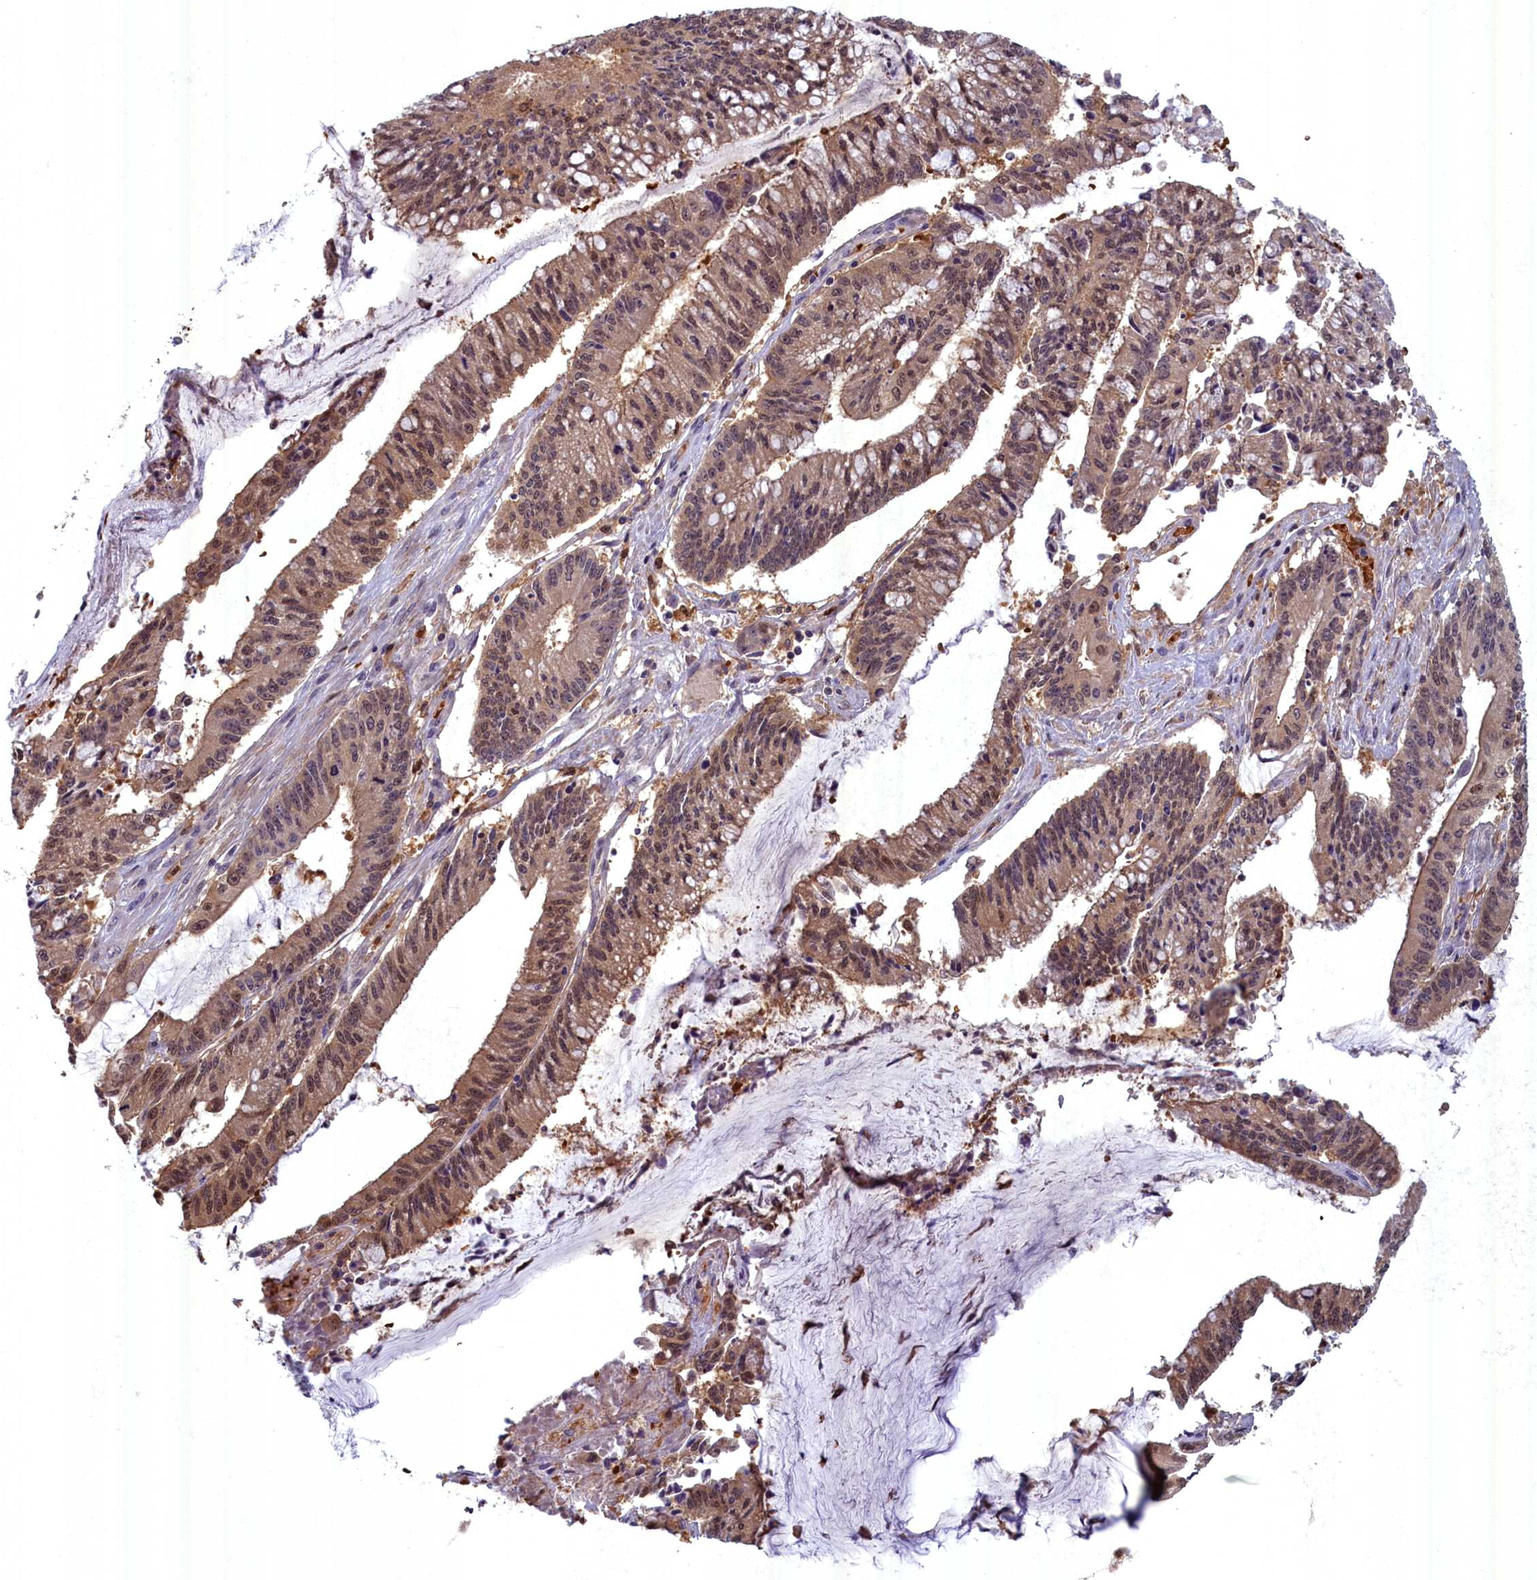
{"staining": {"intensity": "weak", "quantity": "25%-75%", "location": "cytoplasmic/membranous,nuclear"}, "tissue": "pancreatic cancer", "cell_type": "Tumor cells", "image_type": "cancer", "snomed": [{"axis": "morphology", "description": "Adenocarcinoma, NOS"}, {"axis": "topography", "description": "Pancreas"}], "caption": "A photomicrograph showing weak cytoplasmic/membranous and nuclear positivity in approximately 25%-75% of tumor cells in pancreatic cancer (adenocarcinoma), as visualized by brown immunohistochemical staining.", "gene": "BLVRB", "patient": {"sex": "female", "age": 50}}